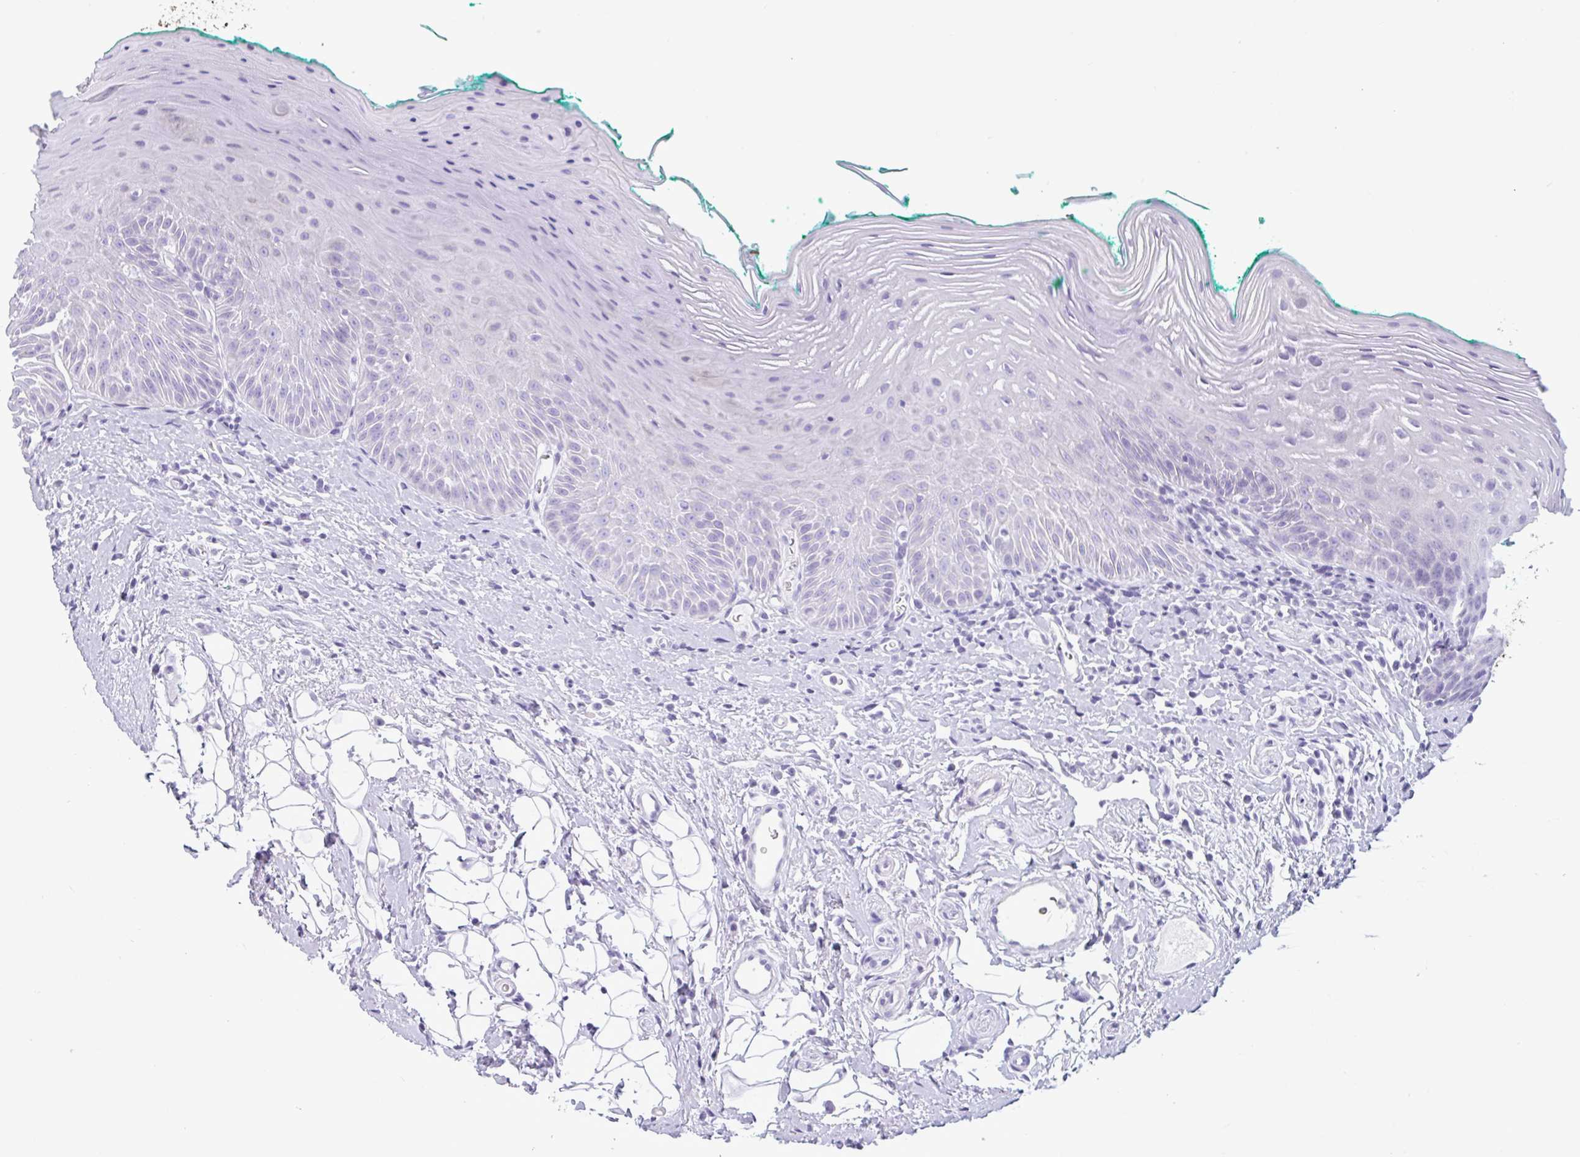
{"staining": {"intensity": "negative", "quantity": "none", "location": "none"}, "tissue": "oral mucosa", "cell_type": "Squamous epithelial cells", "image_type": "normal", "snomed": [{"axis": "morphology", "description": "Normal tissue, NOS"}, {"axis": "topography", "description": "Oral tissue"}, {"axis": "topography", "description": "Tounge, NOS"}], "caption": "DAB immunohistochemical staining of benign oral mucosa demonstrates no significant staining in squamous epithelial cells.", "gene": "CTSE", "patient": {"sex": "male", "age": 83}}